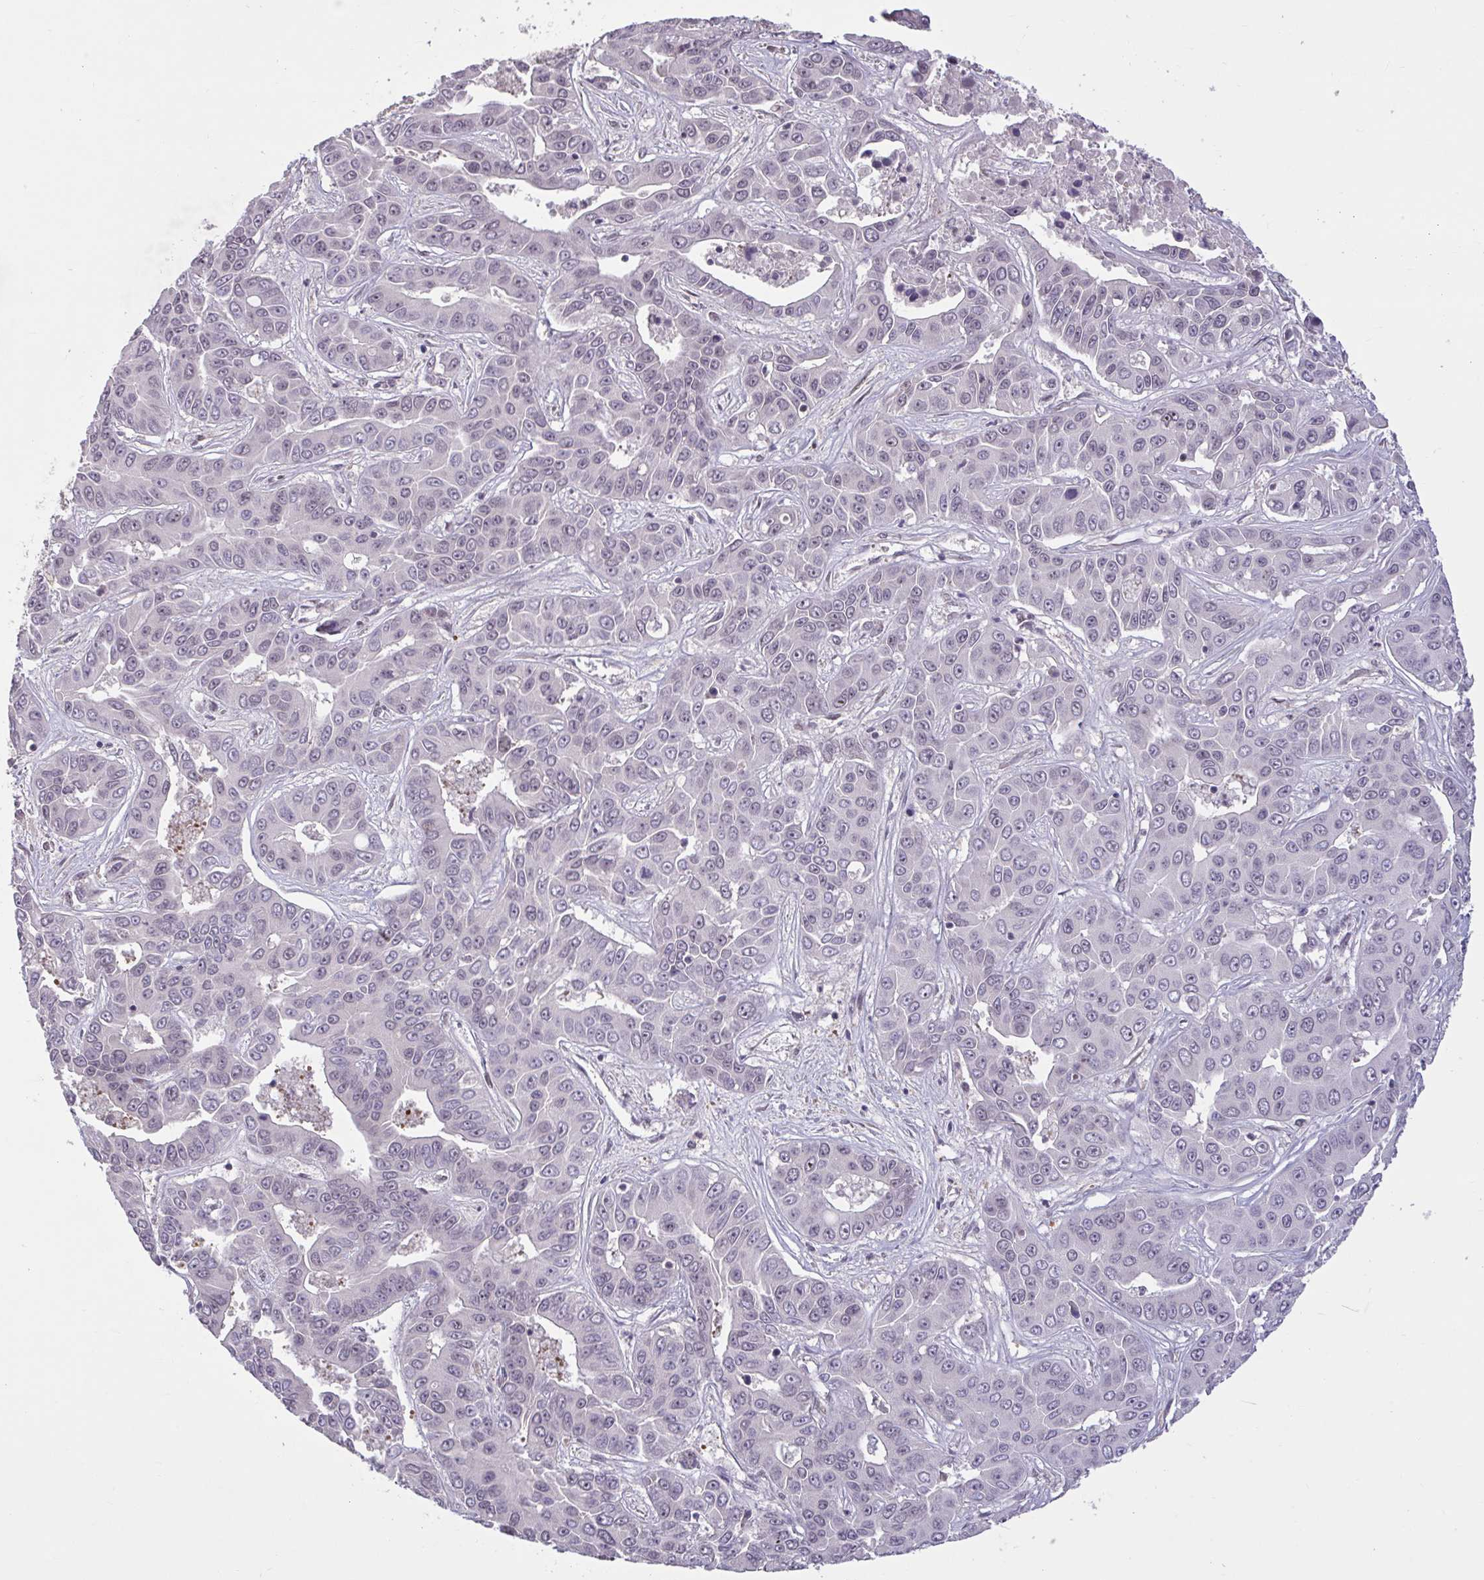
{"staining": {"intensity": "negative", "quantity": "none", "location": "none"}, "tissue": "liver cancer", "cell_type": "Tumor cells", "image_type": "cancer", "snomed": [{"axis": "morphology", "description": "Cholangiocarcinoma"}, {"axis": "topography", "description": "Liver"}], "caption": "Protein analysis of liver cancer reveals no significant positivity in tumor cells.", "gene": "ZNF414", "patient": {"sex": "female", "age": 52}}